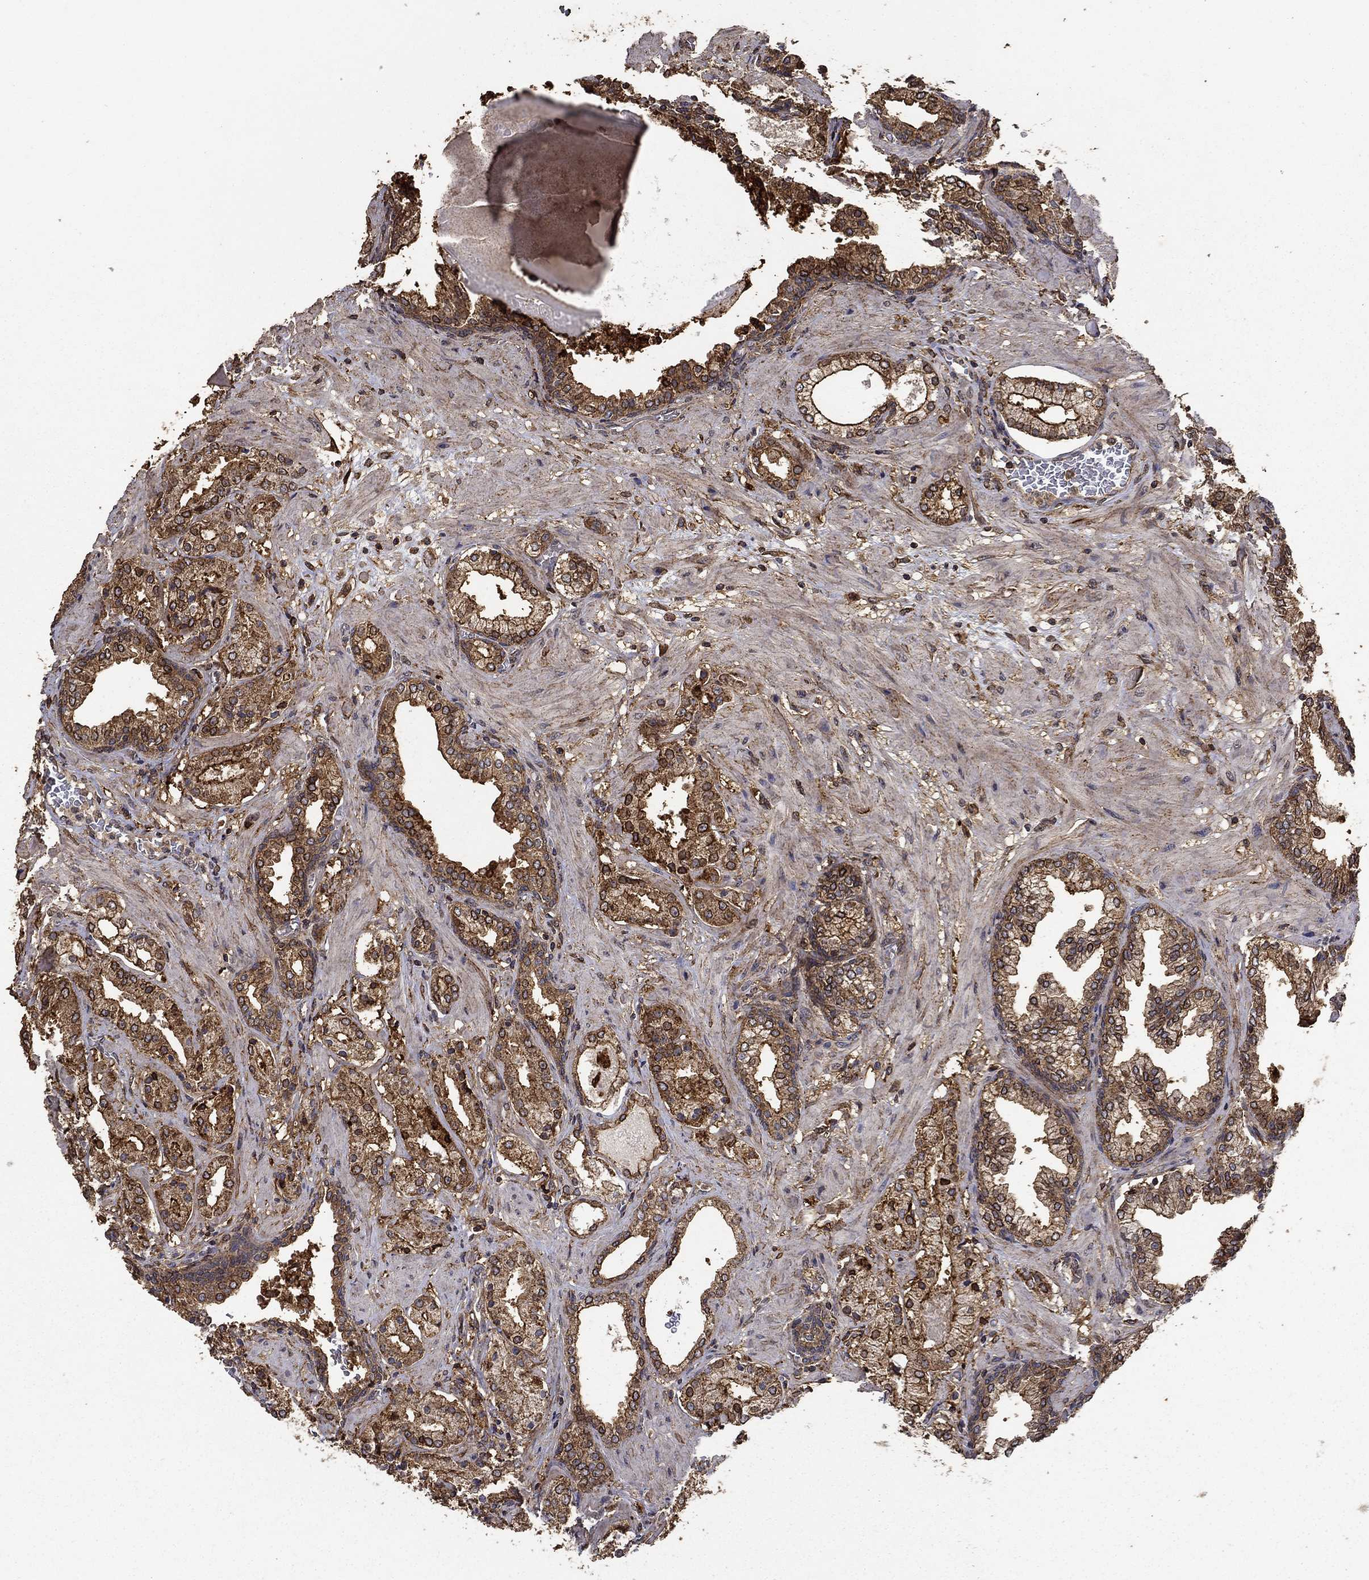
{"staining": {"intensity": "strong", "quantity": ">75%", "location": "cytoplasmic/membranous"}, "tissue": "prostate cancer", "cell_type": "Tumor cells", "image_type": "cancer", "snomed": [{"axis": "morphology", "description": "Adenocarcinoma, NOS"}, {"axis": "topography", "description": "Prostate and seminal vesicle, NOS"}, {"axis": "topography", "description": "Prostate"}], "caption": "IHC staining of adenocarcinoma (prostate), which shows high levels of strong cytoplasmic/membranous positivity in about >75% of tumor cells indicating strong cytoplasmic/membranous protein staining. The staining was performed using DAB (brown) for protein detection and nuclei were counterstained in hematoxylin (blue).", "gene": "IFRD1", "patient": {"sex": "male", "age": 44}}